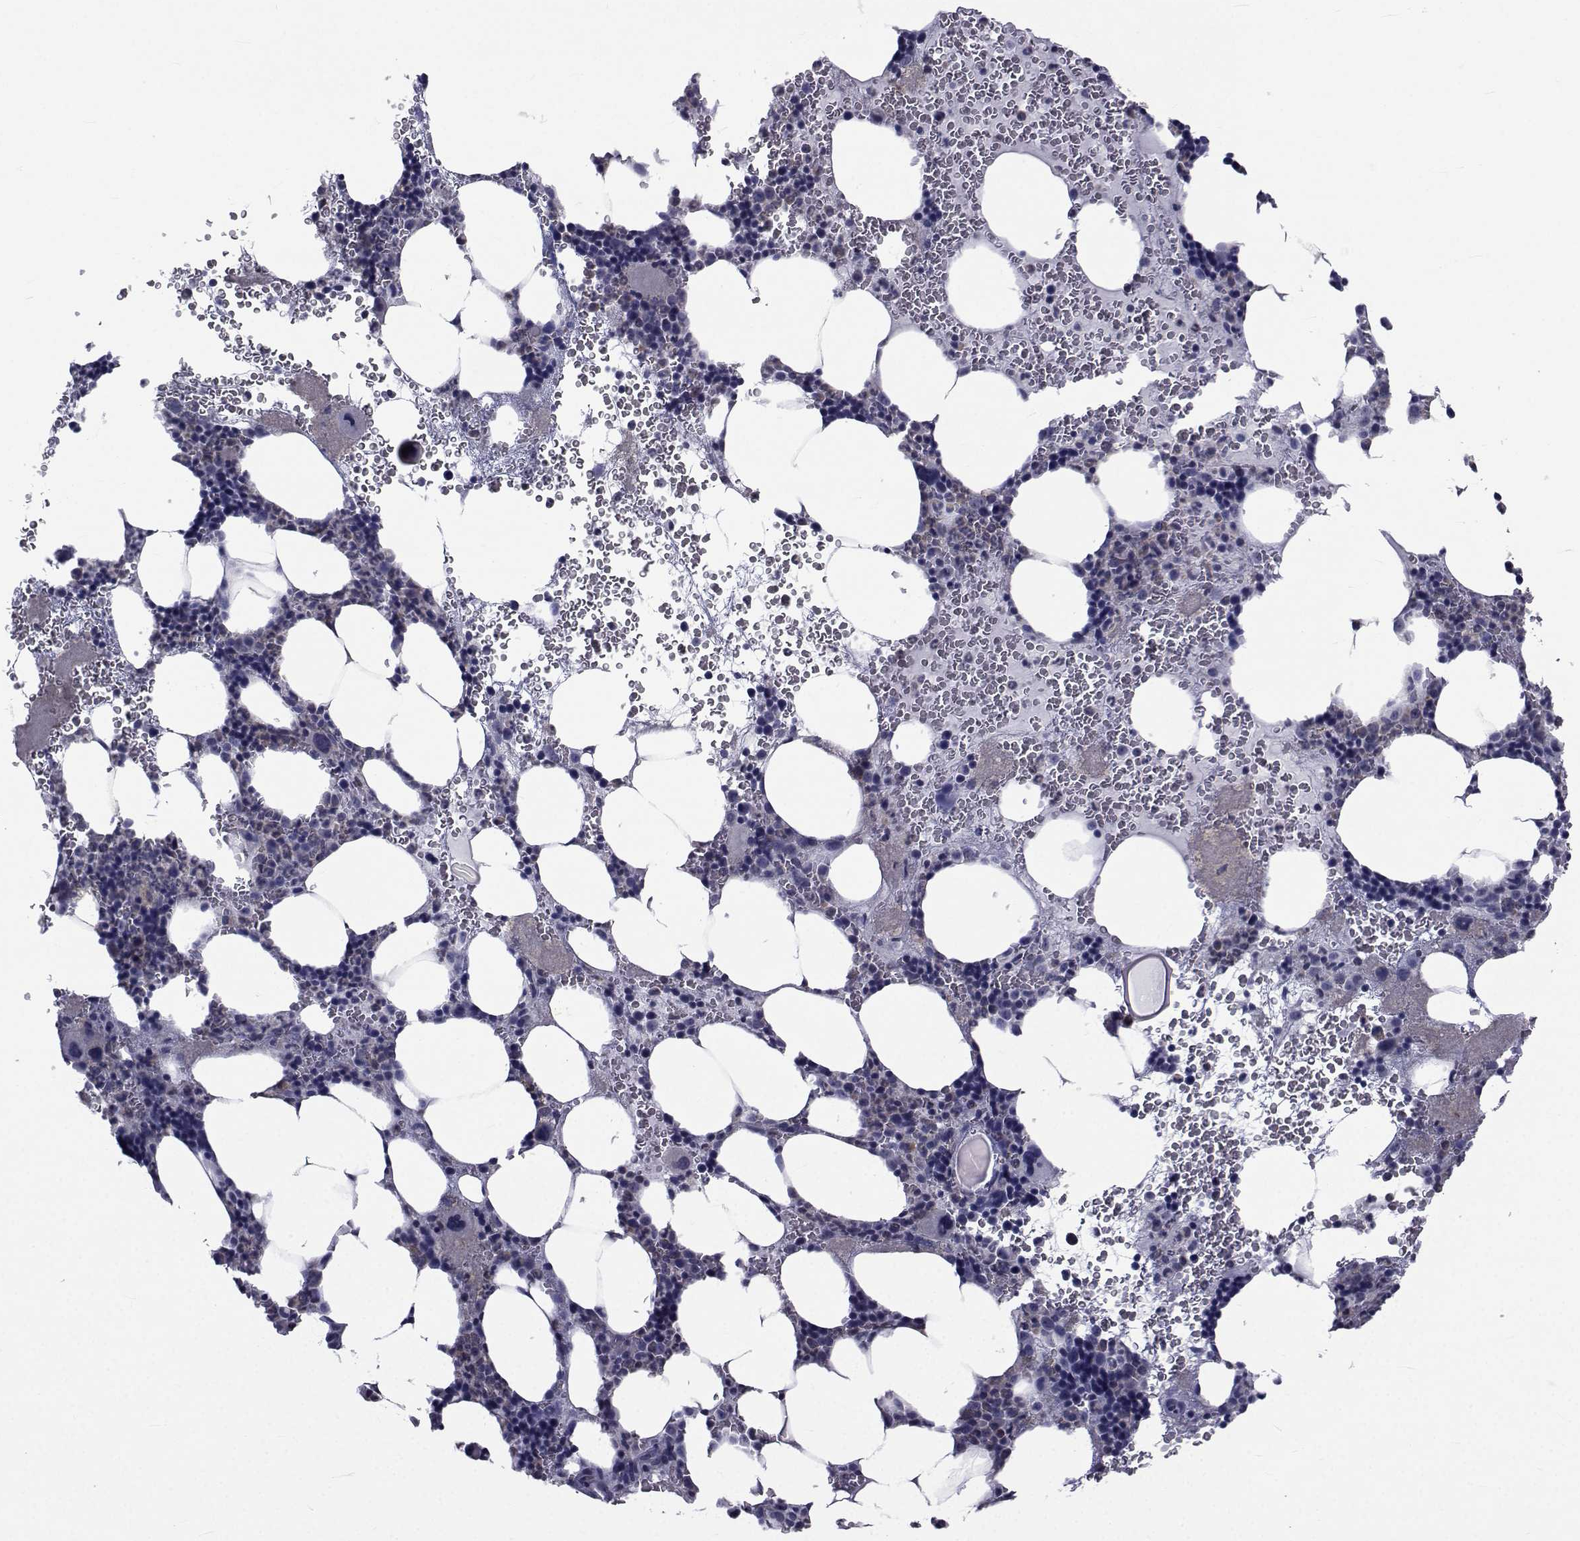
{"staining": {"intensity": "weak", "quantity": "25%-75%", "location": "cytoplasmic/membranous"}, "tissue": "bone marrow", "cell_type": "Hematopoietic cells", "image_type": "normal", "snomed": [{"axis": "morphology", "description": "Normal tissue, NOS"}, {"axis": "topography", "description": "Bone marrow"}], "caption": "A low amount of weak cytoplasmic/membranous staining is seen in approximately 25%-75% of hematopoietic cells in unremarkable bone marrow.", "gene": "SLC30A10", "patient": {"sex": "male", "age": 44}}